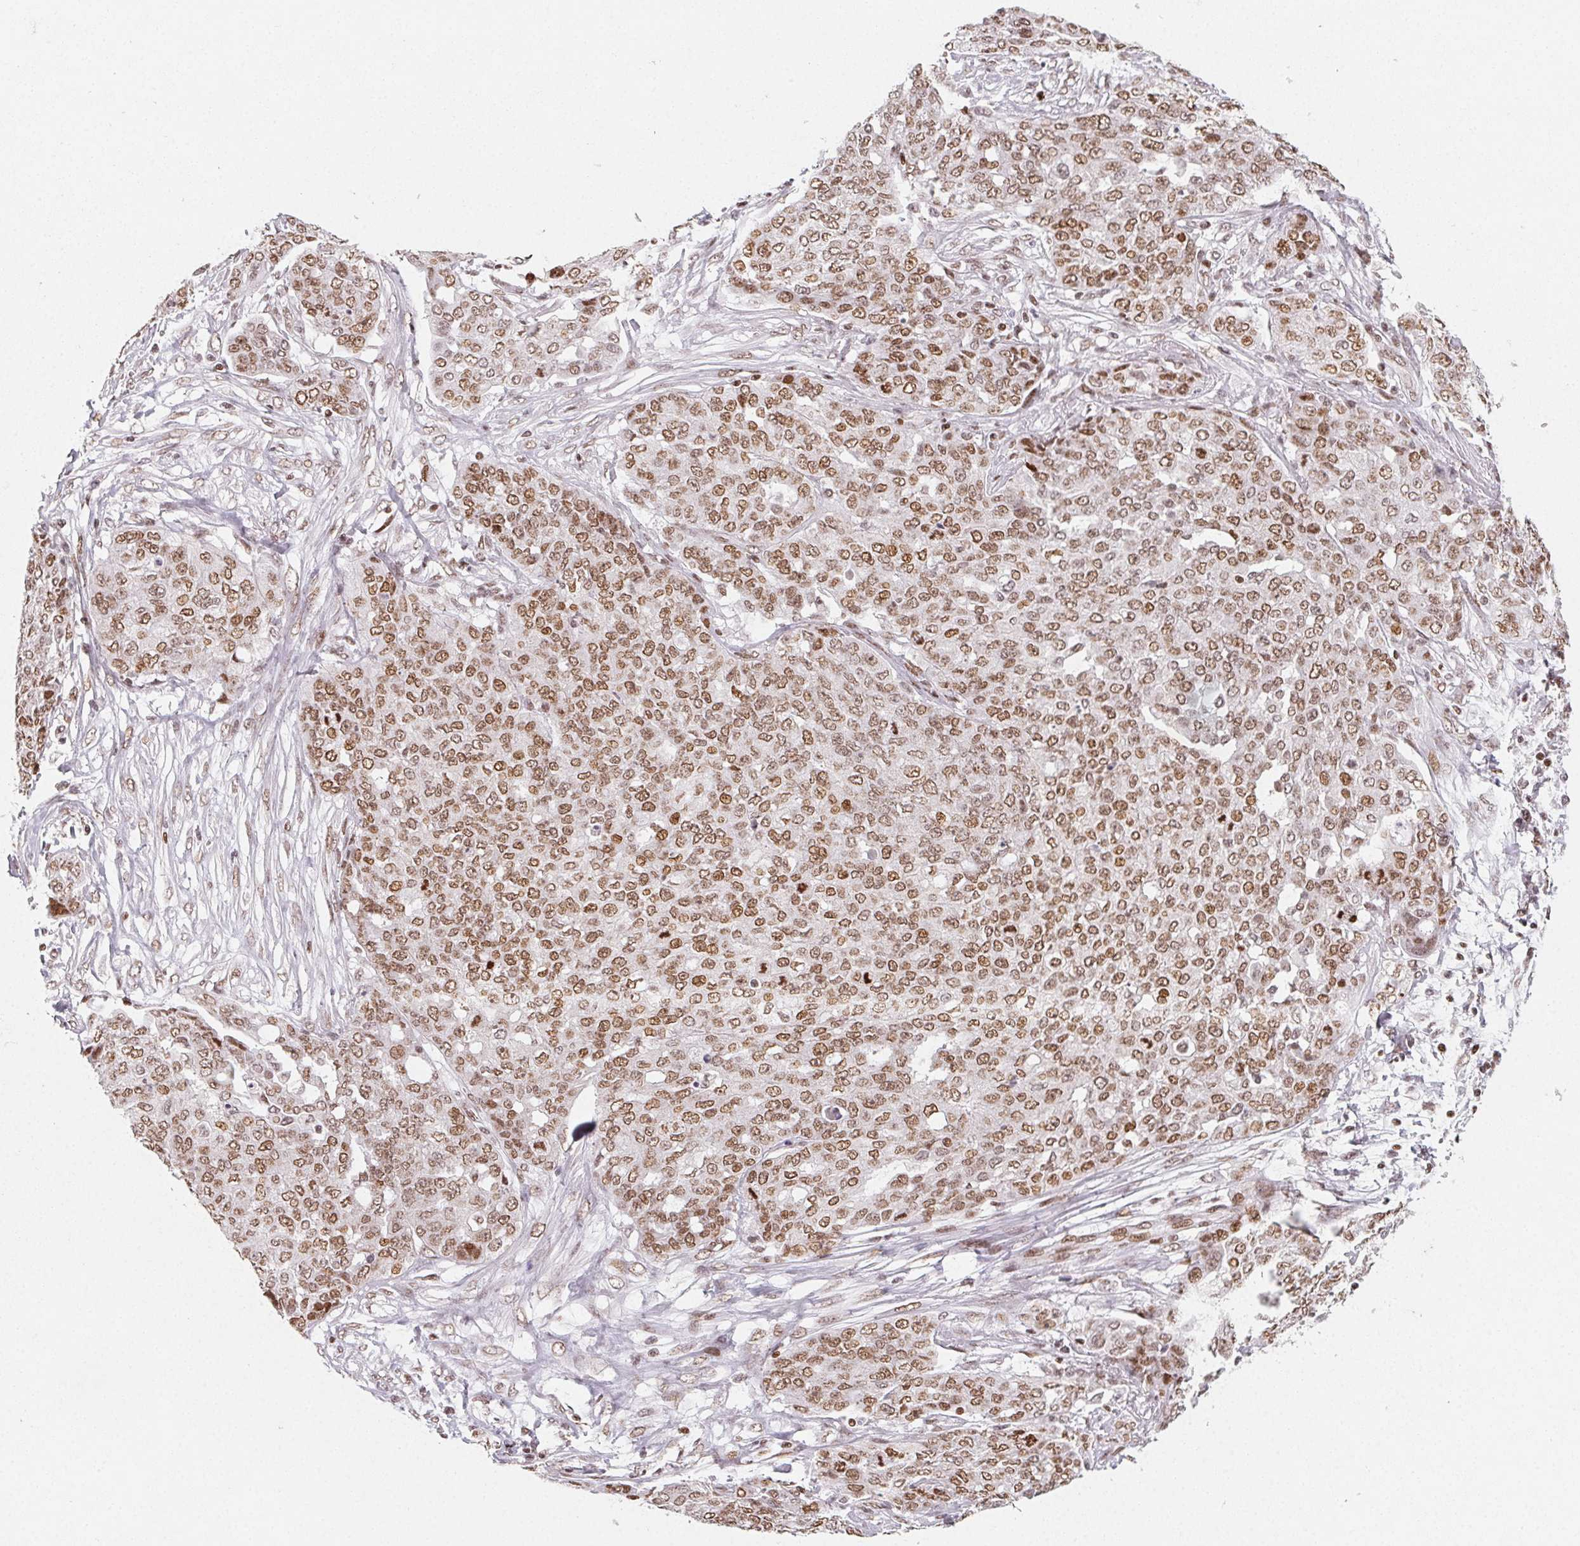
{"staining": {"intensity": "moderate", "quantity": ">75%", "location": "nuclear"}, "tissue": "ovarian cancer", "cell_type": "Tumor cells", "image_type": "cancer", "snomed": [{"axis": "morphology", "description": "Cystadenocarcinoma, serous, NOS"}, {"axis": "topography", "description": "Soft tissue"}, {"axis": "topography", "description": "Ovary"}], "caption": "Protein analysis of ovarian serous cystadenocarcinoma tissue demonstrates moderate nuclear expression in approximately >75% of tumor cells.", "gene": "KMT2A", "patient": {"sex": "female", "age": 57}}